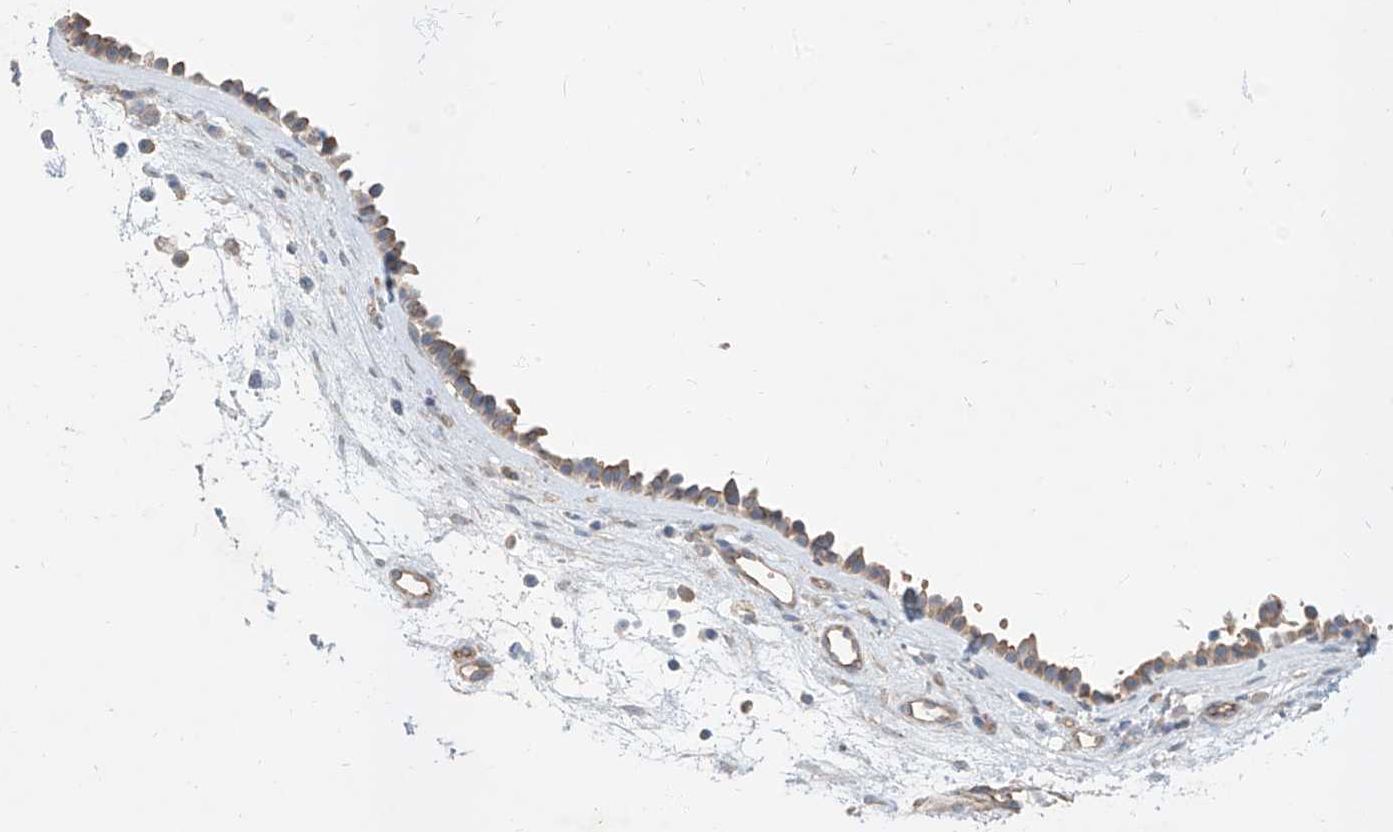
{"staining": {"intensity": "weak", "quantity": "25%-75%", "location": "cytoplasmic/membranous"}, "tissue": "nasopharynx", "cell_type": "Respiratory epithelial cells", "image_type": "normal", "snomed": [{"axis": "morphology", "description": "Normal tissue, NOS"}, {"axis": "morphology", "description": "Inflammation, NOS"}, {"axis": "morphology", "description": "Malignant melanoma, Metastatic site"}, {"axis": "topography", "description": "Nasopharynx"}], "caption": "An immunohistochemistry (IHC) histopathology image of normal tissue is shown. Protein staining in brown highlights weak cytoplasmic/membranous positivity in nasopharynx within respiratory epithelial cells. (DAB (3,3'-diaminobenzidine) IHC with brightfield microscopy, high magnification).", "gene": "EPHX4", "patient": {"sex": "male", "age": 70}}